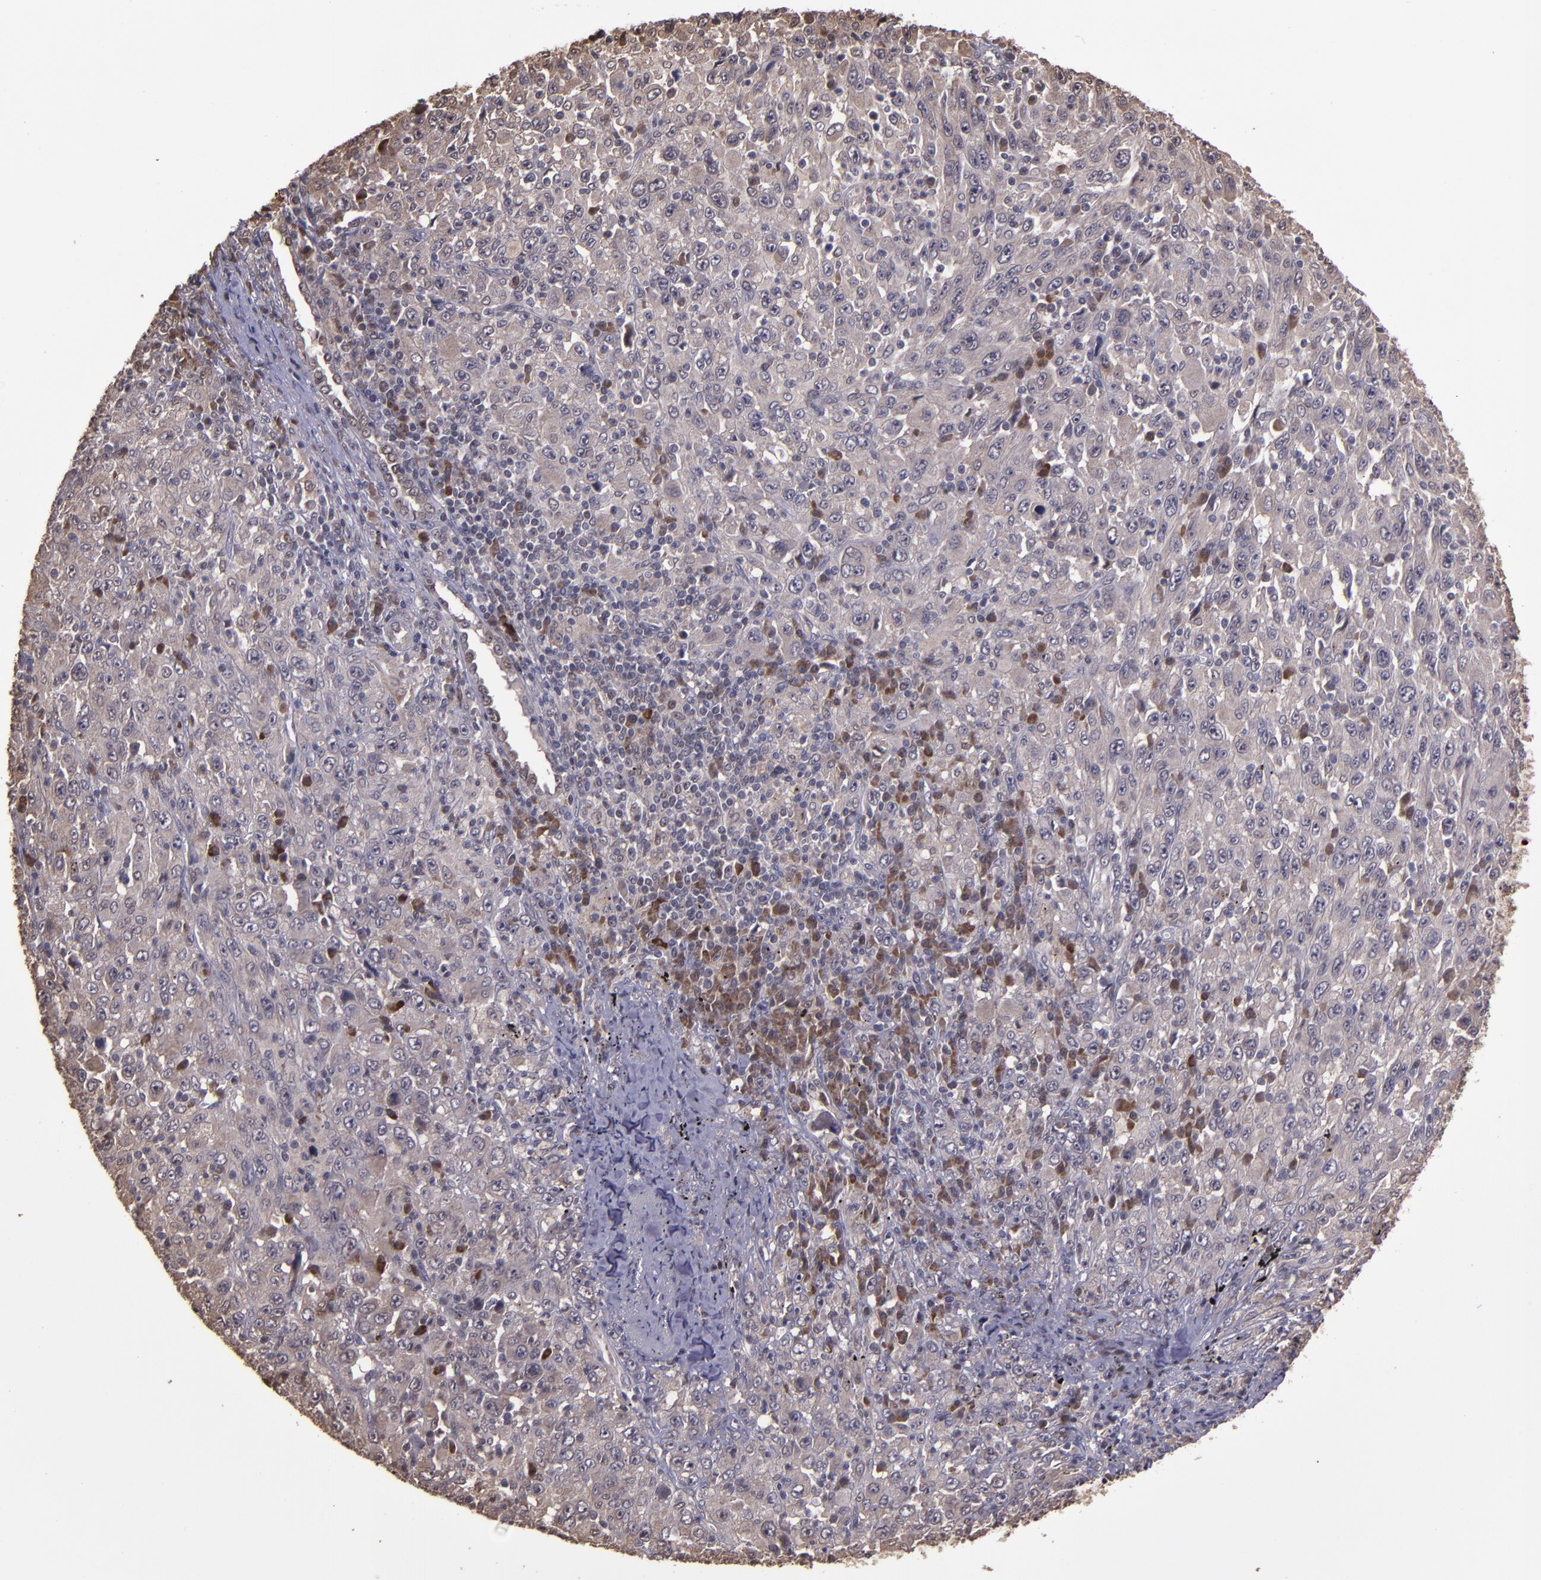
{"staining": {"intensity": "weak", "quantity": ">75%", "location": "cytoplasmic/membranous"}, "tissue": "melanoma", "cell_type": "Tumor cells", "image_type": "cancer", "snomed": [{"axis": "morphology", "description": "Malignant melanoma, Metastatic site"}, {"axis": "topography", "description": "Skin"}], "caption": "An image showing weak cytoplasmic/membranous staining in about >75% of tumor cells in melanoma, as visualized by brown immunohistochemical staining.", "gene": "SERPINF2", "patient": {"sex": "female", "age": 56}}